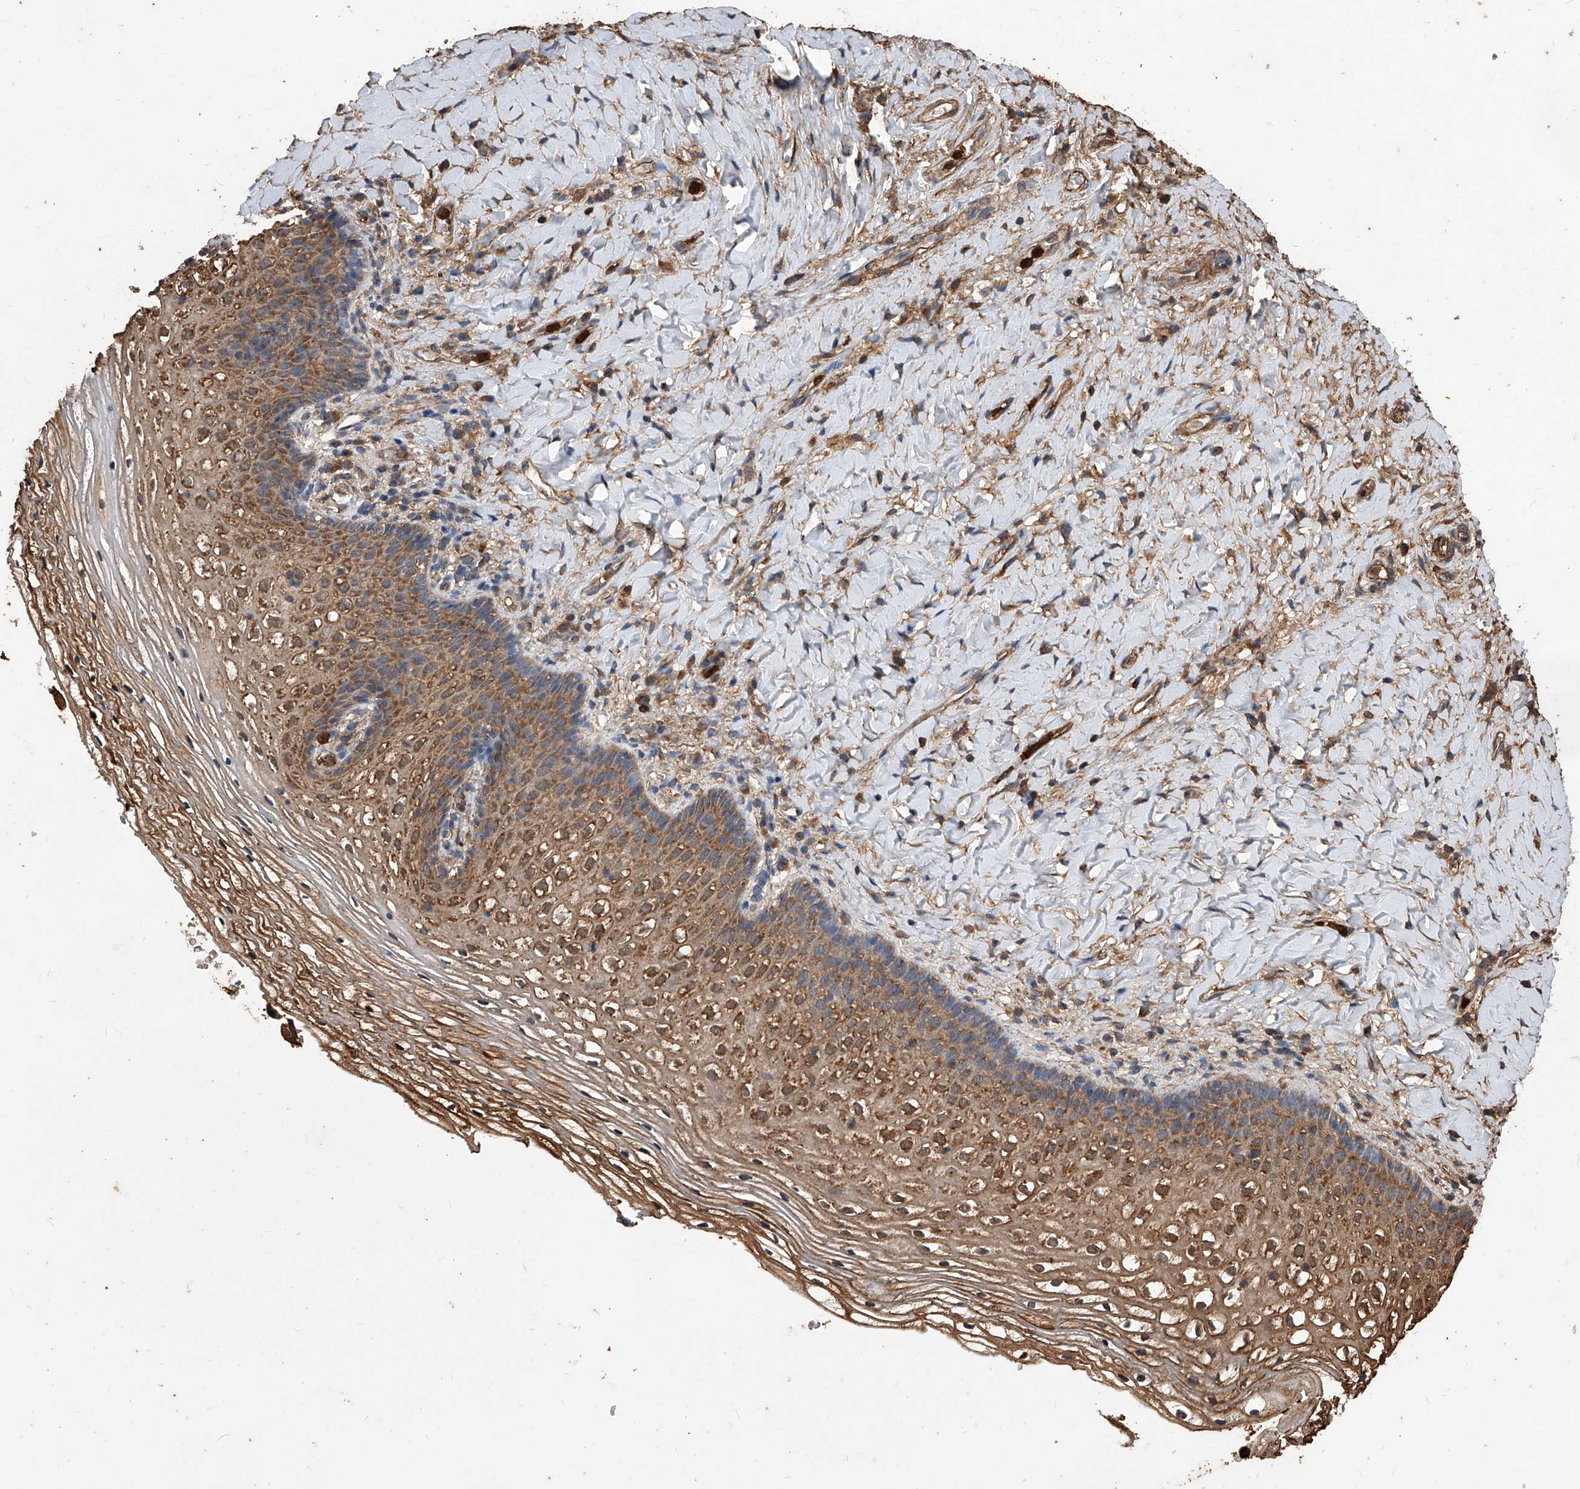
{"staining": {"intensity": "moderate", "quantity": ">75%", "location": "cytoplasmic/membranous"}, "tissue": "vagina", "cell_type": "Squamous epithelial cells", "image_type": "normal", "snomed": [{"axis": "morphology", "description": "Normal tissue, NOS"}, {"axis": "topography", "description": "Vagina"}], "caption": "Immunohistochemical staining of unremarkable vagina shows >75% levels of moderate cytoplasmic/membranous protein expression in approximately >75% of squamous epithelial cells.", "gene": "UCP2", "patient": {"sex": "female", "age": 60}}